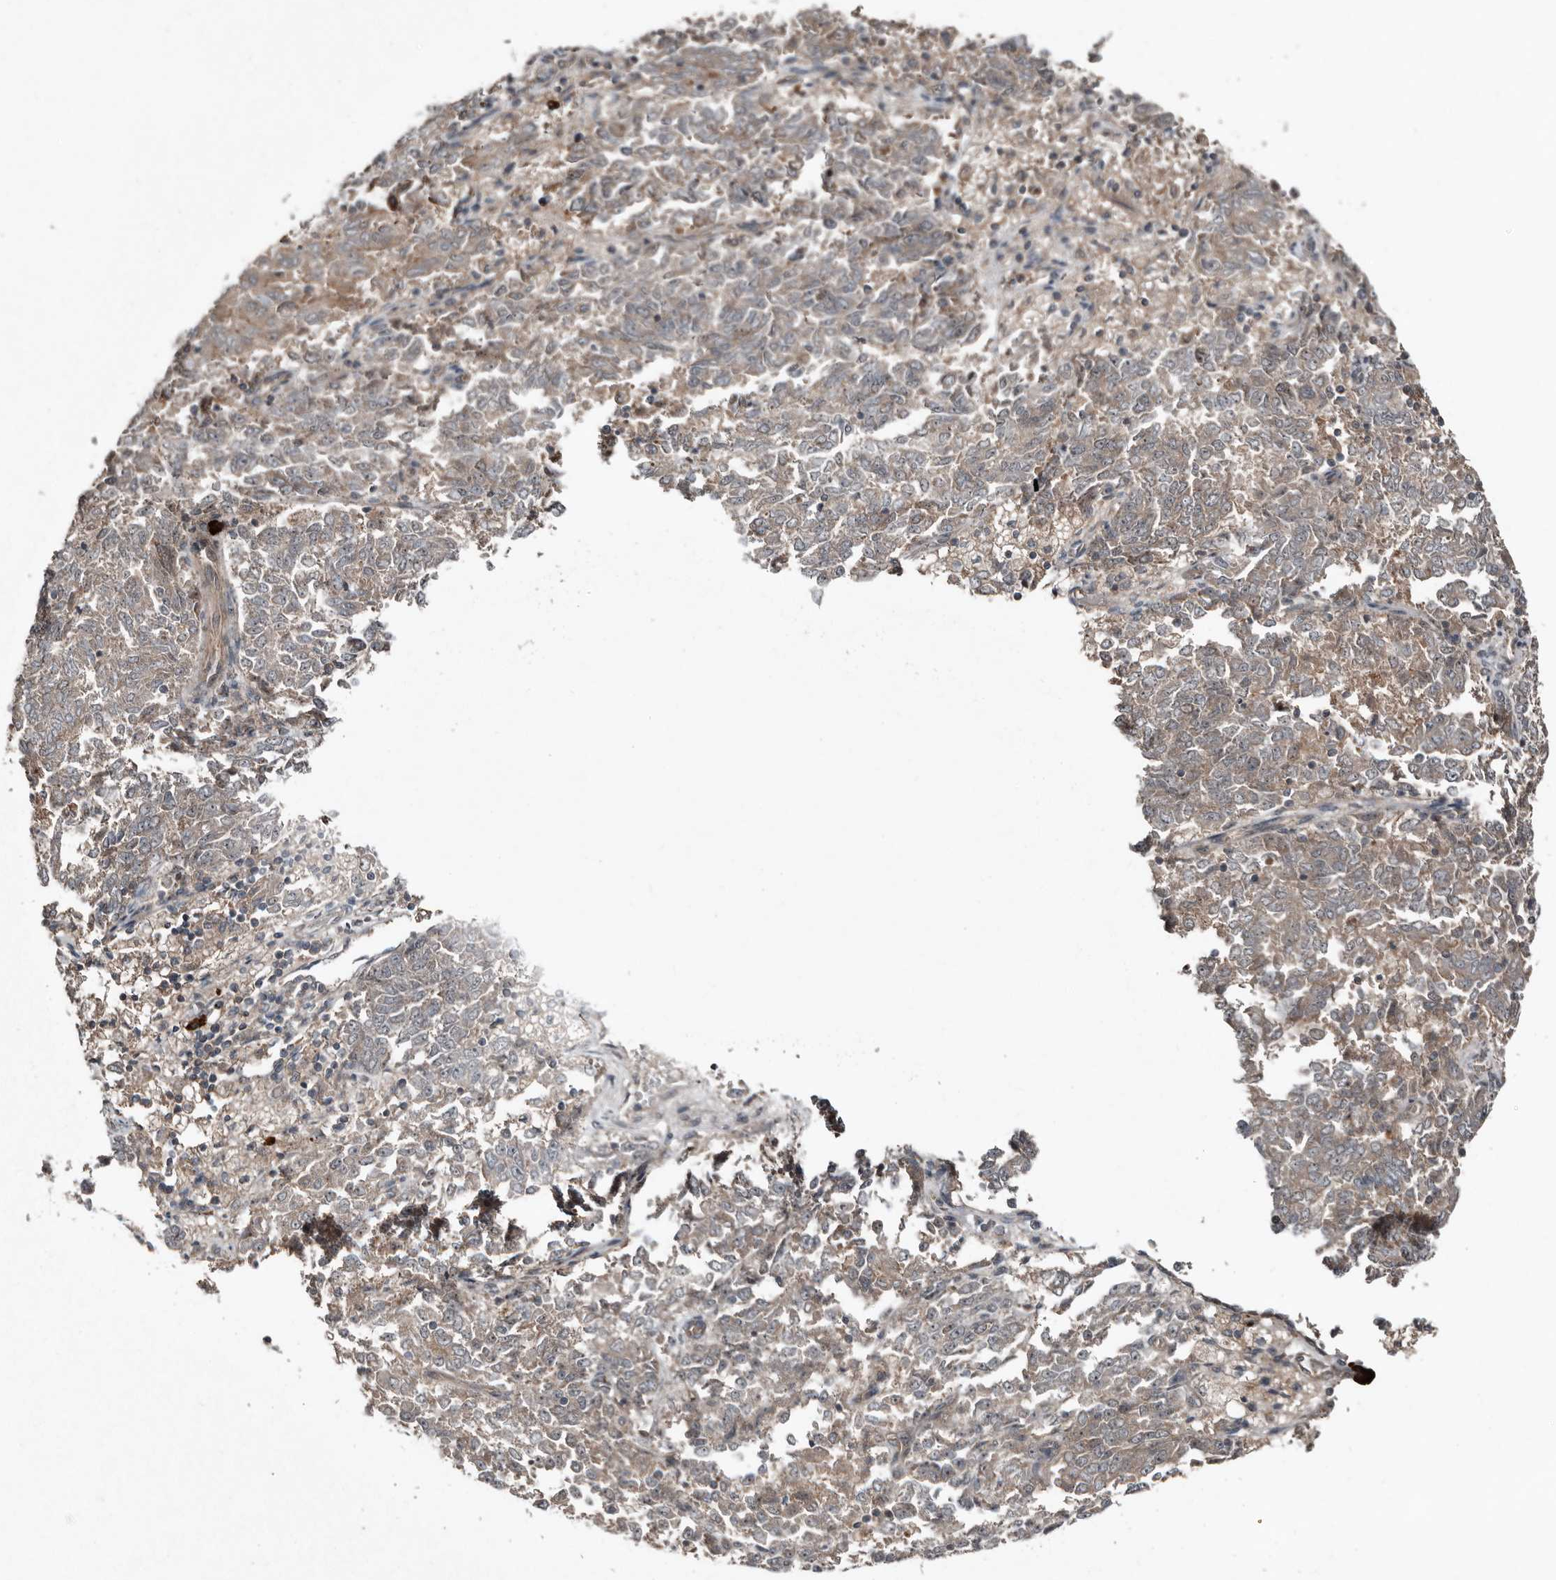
{"staining": {"intensity": "weak", "quantity": "<25%", "location": "cytoplasmic/membranous"}, "tissue": "endometrial cancer", "cell_type": "Tumor cells", "image_type": "cancer", "snomed": [{"axis": "morphology", "description": "Adenocarcinoma, NOS"}, {"axis": "topography", "description": "Endometrium"}], "caption": "Tumor cells are negative for protein expression in human endometrial adenocarcinoma.", "gene": "TEAD3", "patient": {"sex": "female", "age": 80}}